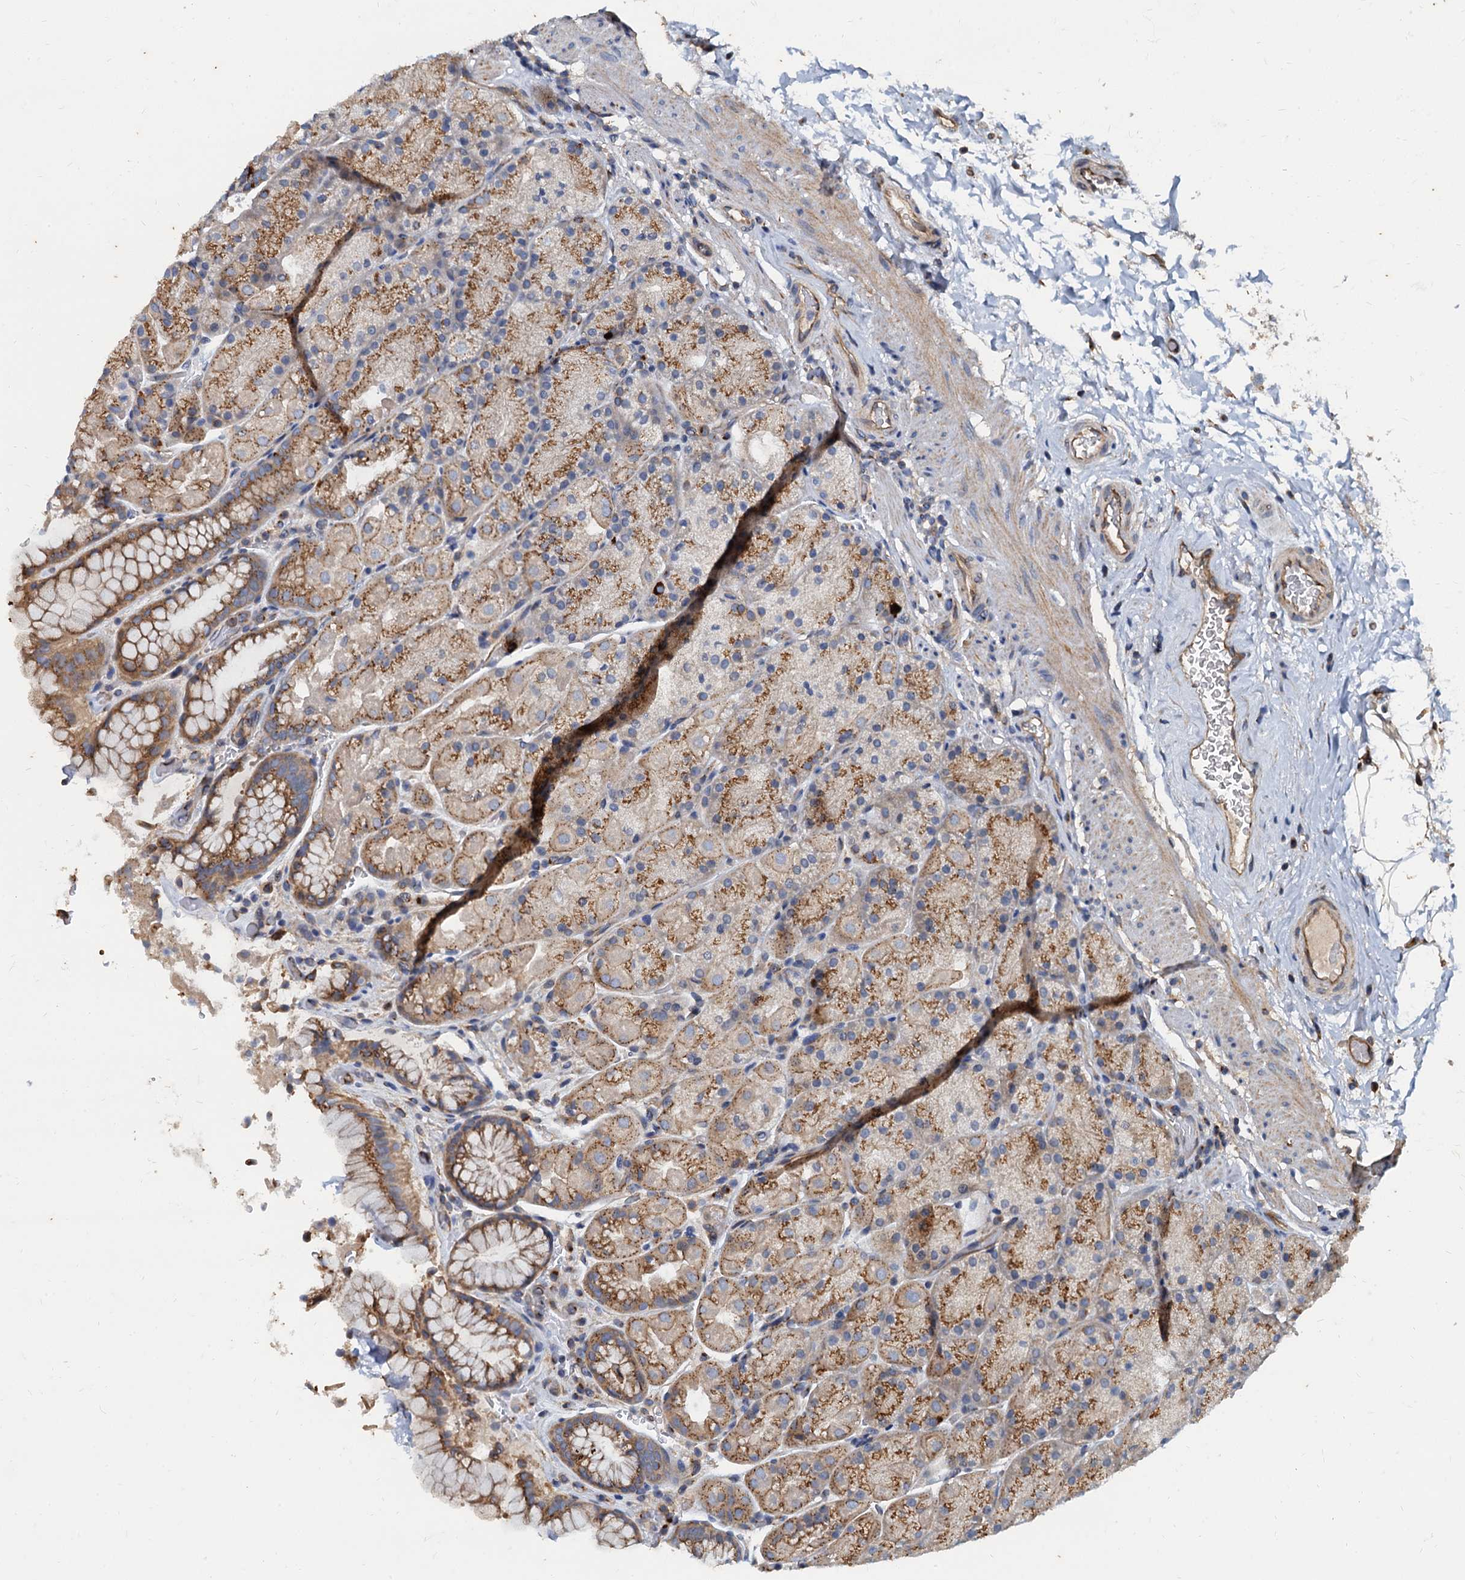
{"staining": {"intensity": "moderate", "quantity": ">75%", "location": "cytoplasmic/membranous"}, "tissue": "stomach", "cell_type": "Glandular cells", "image_type": "normal", "snomed": [{"axis": "morphology", "description": "Normal tissue, NOS"}, {"axis": "topography", "description": "Stomach, upper"}, {"axis": "topography", "description": "Stomach, lower"}], "caption": "Immunohistochemical staining of benign human stomach shows moderate cytoplasmic/membranous protein expression in approximately >75% of glandular cells.", "gene": "NGRN", "patient": {"sex": "male", "age": 67}}